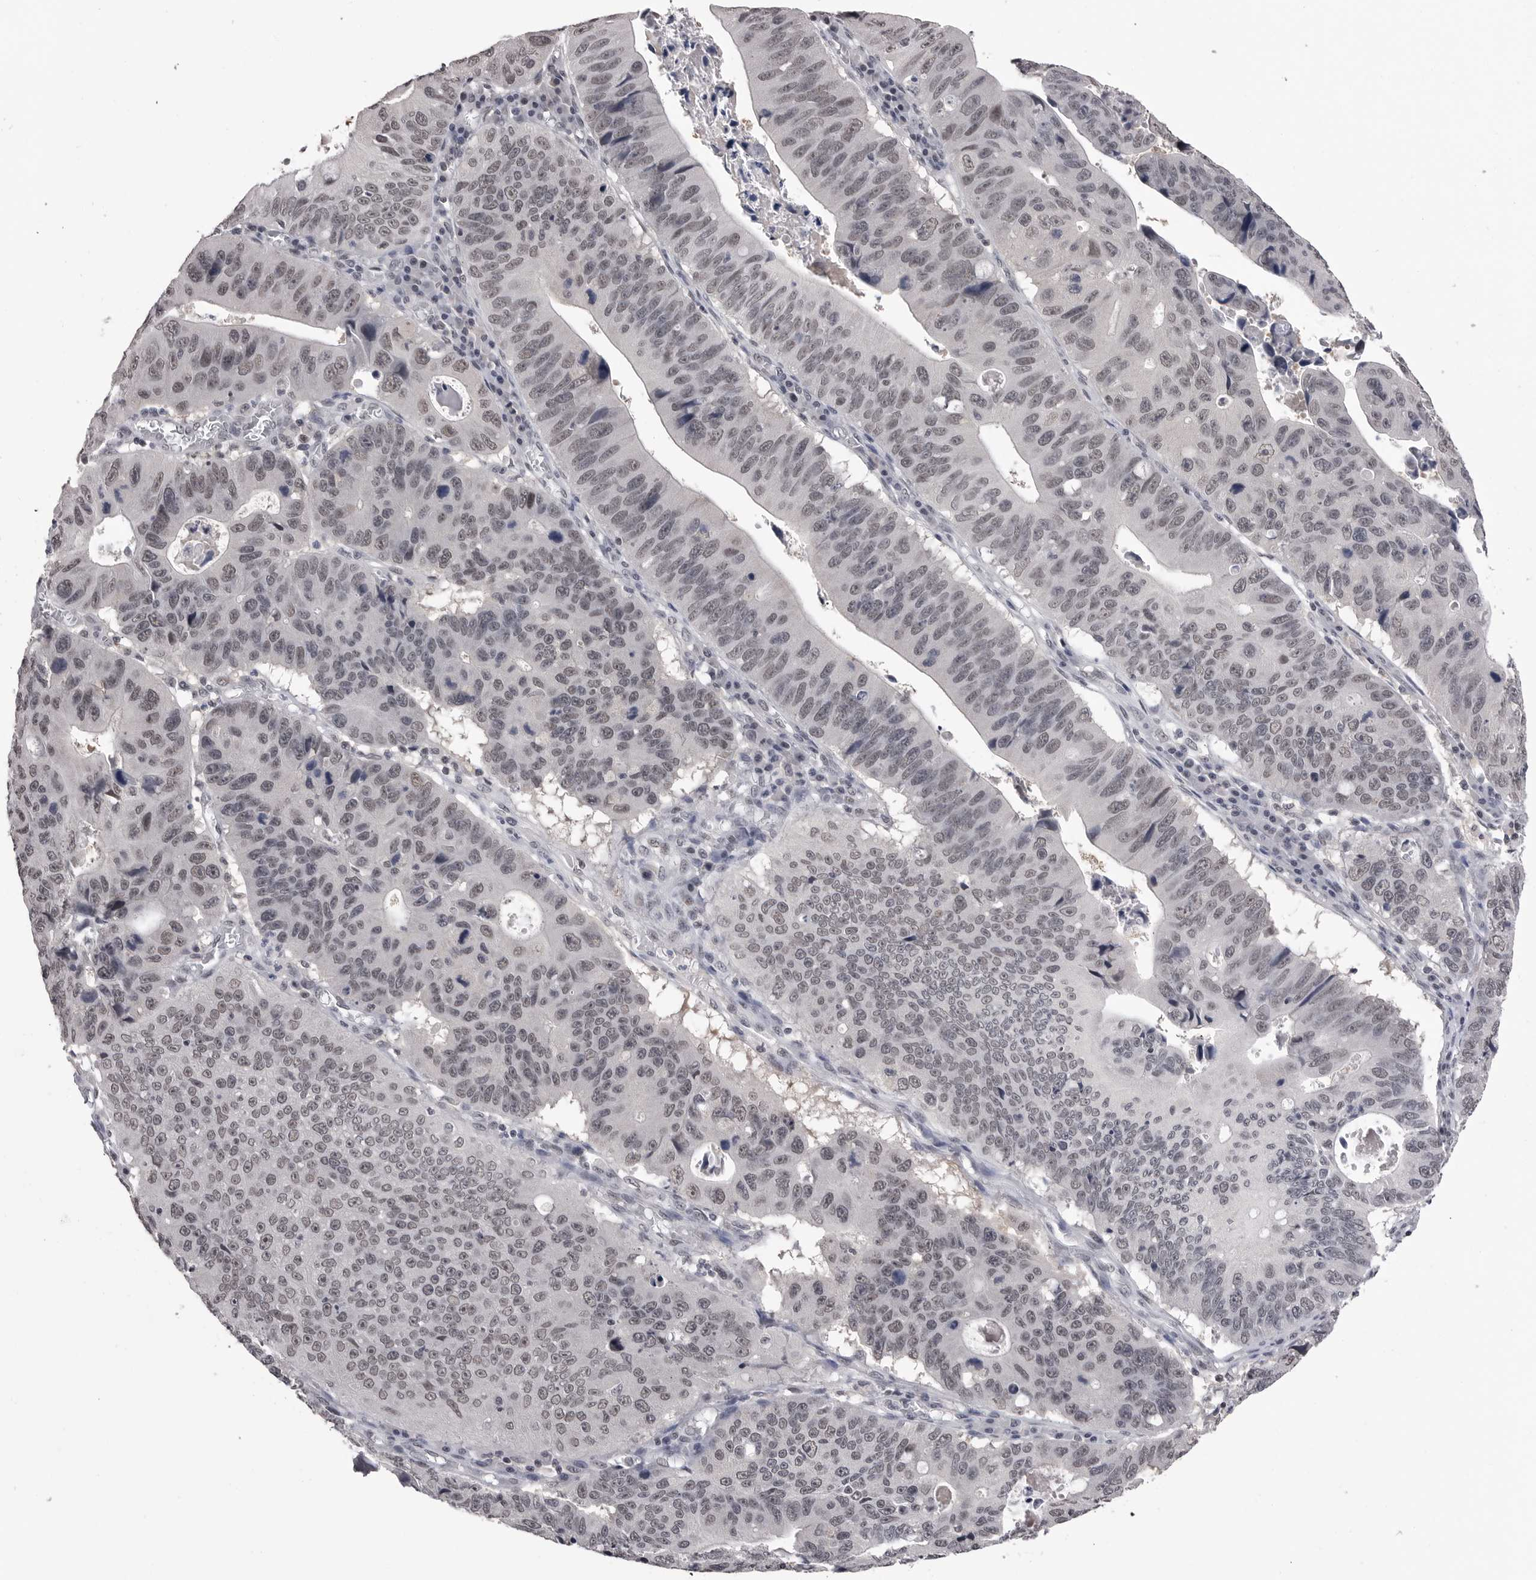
{"staining": {"intensity": "weak", "quantity": "25%-75%", "location": "nuclear"}, "tissue": "stomach cancer", "cell_type": "Tumor cells", "image_type": "cancer", "snomed": [{"axis": "morphology", "description": "Adenocarcinoma, NOS"}, {"axis": "topography", "description": "Stomach"}], "caption": "Human adenocarcinoma (stomach) stained with a brown dye demonstrates weak nuclear positive expression in about 25%-75% of tumor cells.", "gene": "DLG2", "patient": {"sex": "male", "age": 59}}